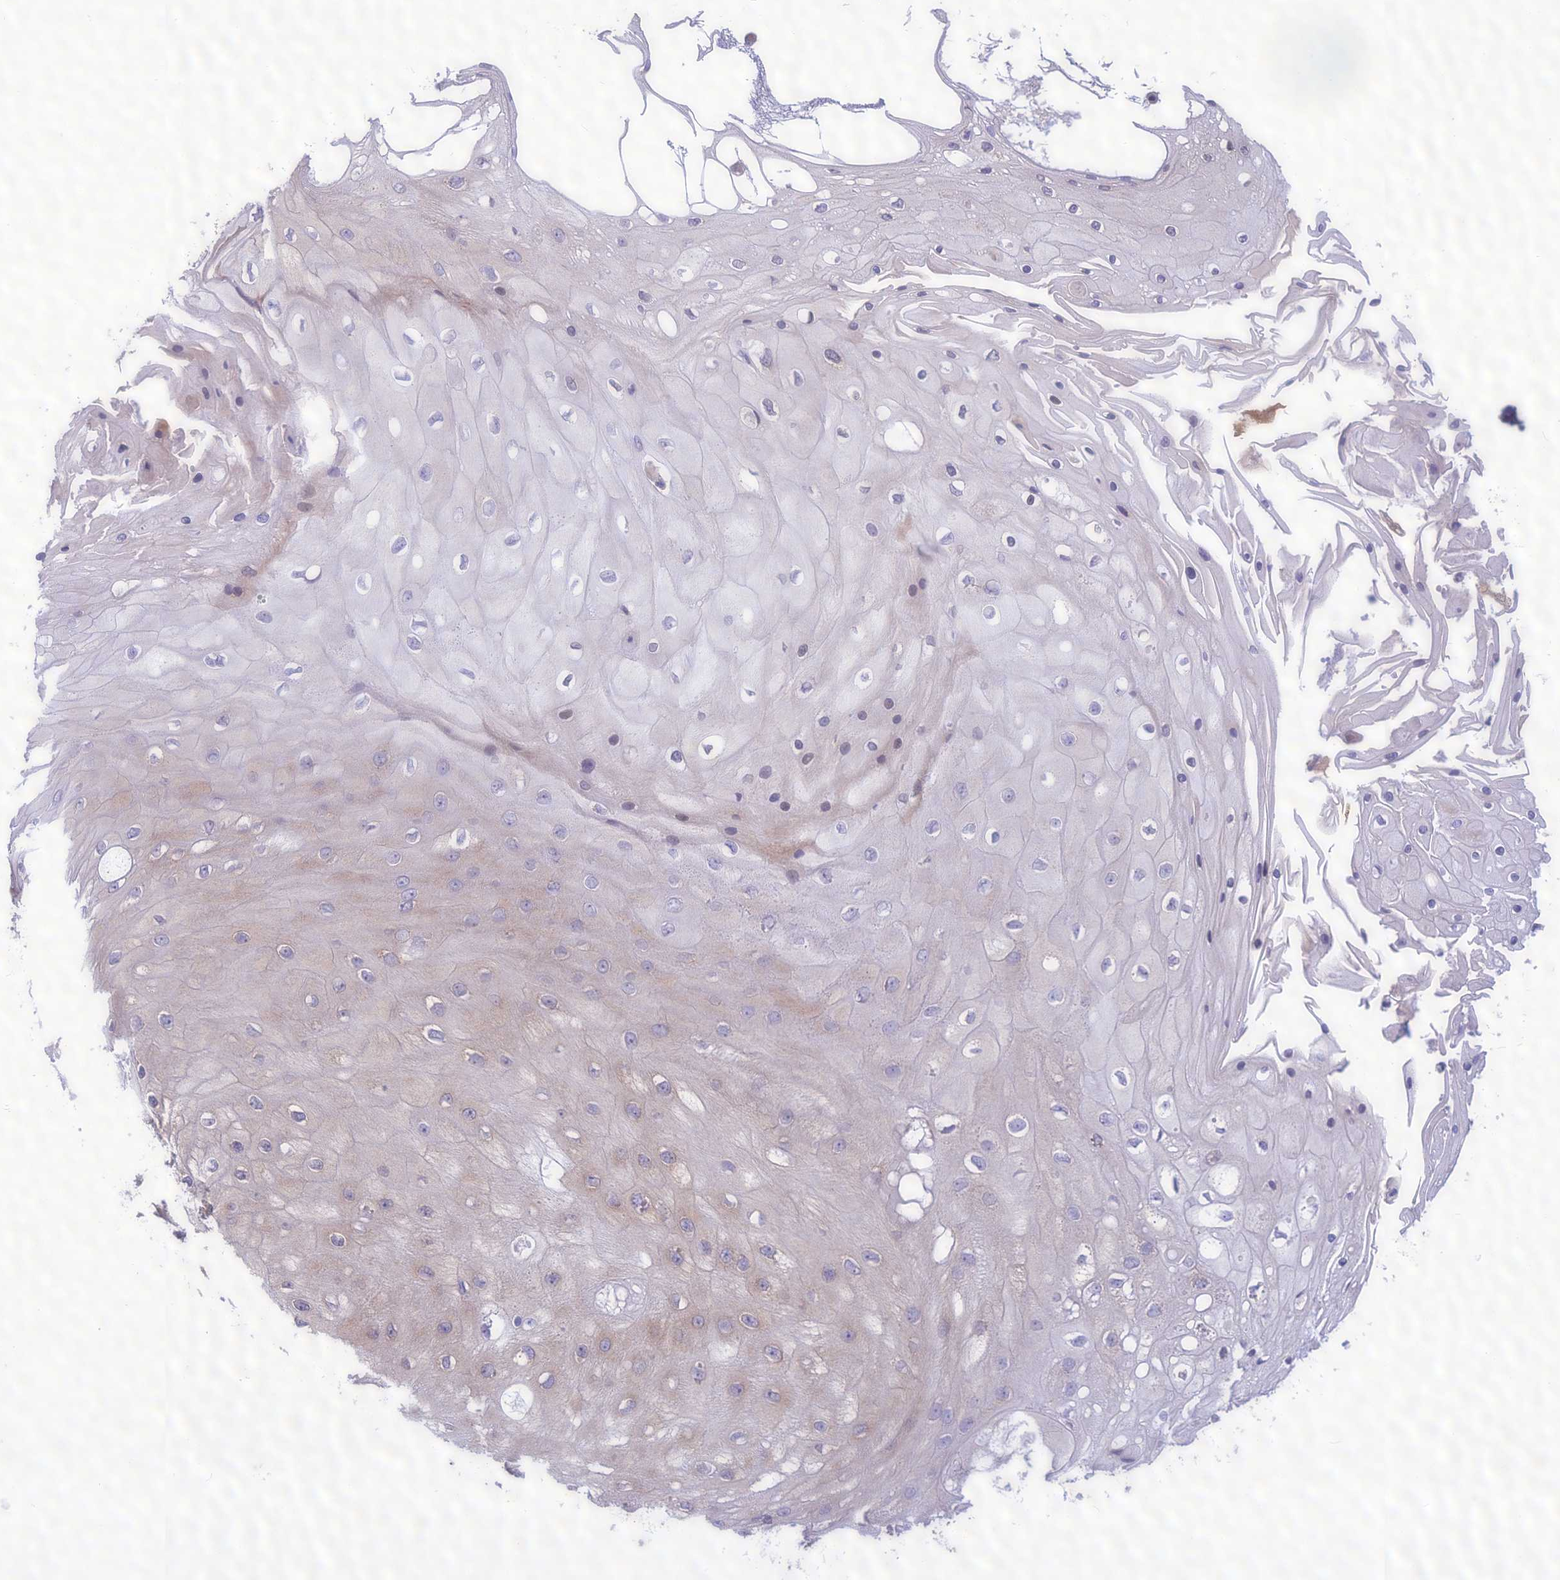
{"staining": {"intensity": "moderate", "quantity": "<25%", "location": "cytoplasmic/membranous"}, "tissue": "skin cancer", "cell_type": "Tumor cells", "image_type": "cancer", "snomed": [{"axis": "morphology", "description": "Squamous cell carcinoma, NOS"}, {"axis": "topography", "description": "Skin"}], "caption": "A brown stain labels moderate cytoplasmic/membranous staining of a protein in skin cancer tumor cells.", "gene": "NODAL", "patient": {"sex": "male", "age": 70}}